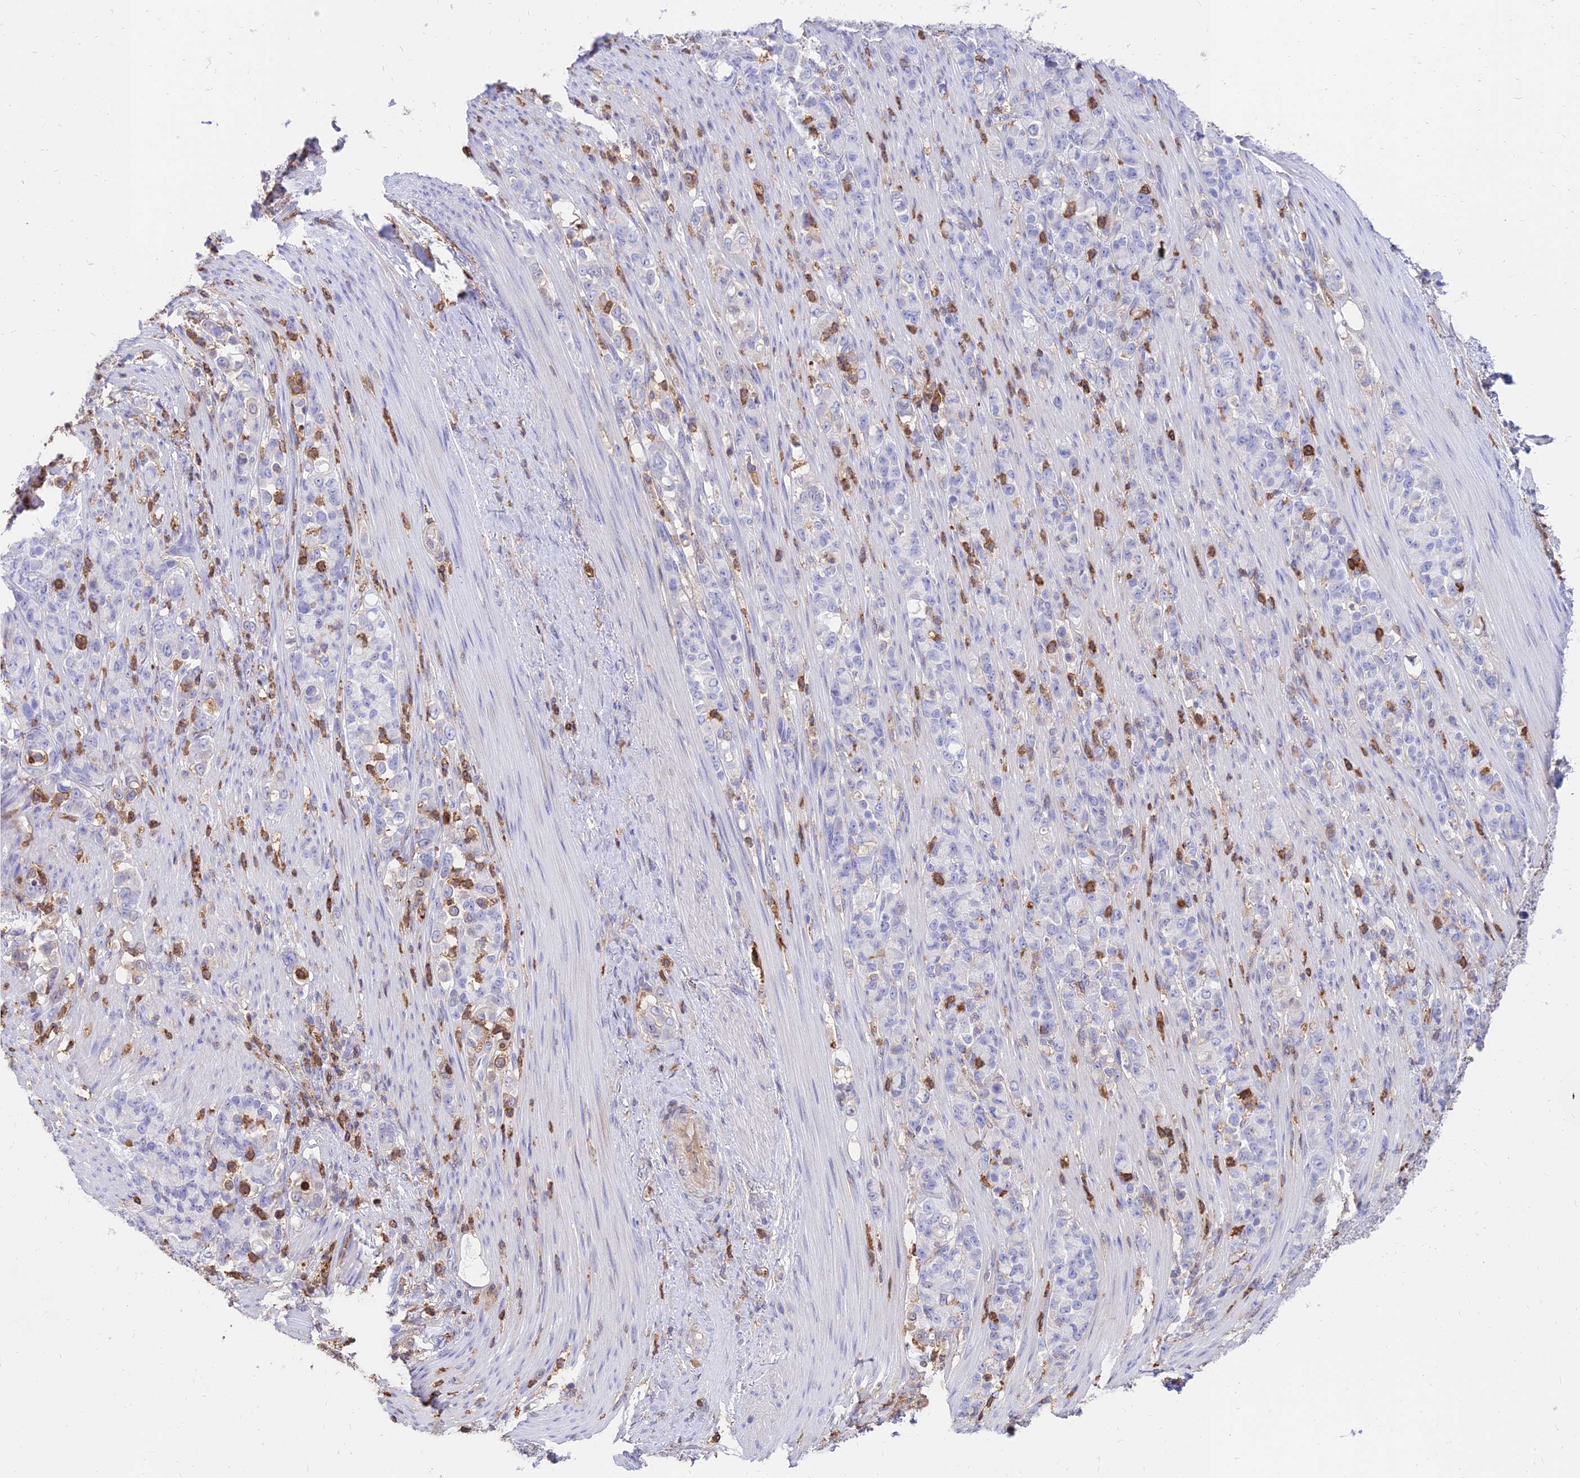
{"staining": {"intensity": "negative", "quantity": "none", "location": "none"}, "tissue": "stomach cancer", "cell_type": "Tumor cells", "image_type": "cancer", "snomed": [{"axis": "morphology", "description": "Normal tissue, NOS"}, {"axis": "morphology", "description": "Adenocarcinoma, NOS"}, {"axis": "topography", "description": "Stomach"}], "caption": "The micrograph demonstrates no staining of tumor cells in stomach adenocarcinoma.", "gene": "SREK1IP1", "patient": {"sex": "female", "age": 79}}